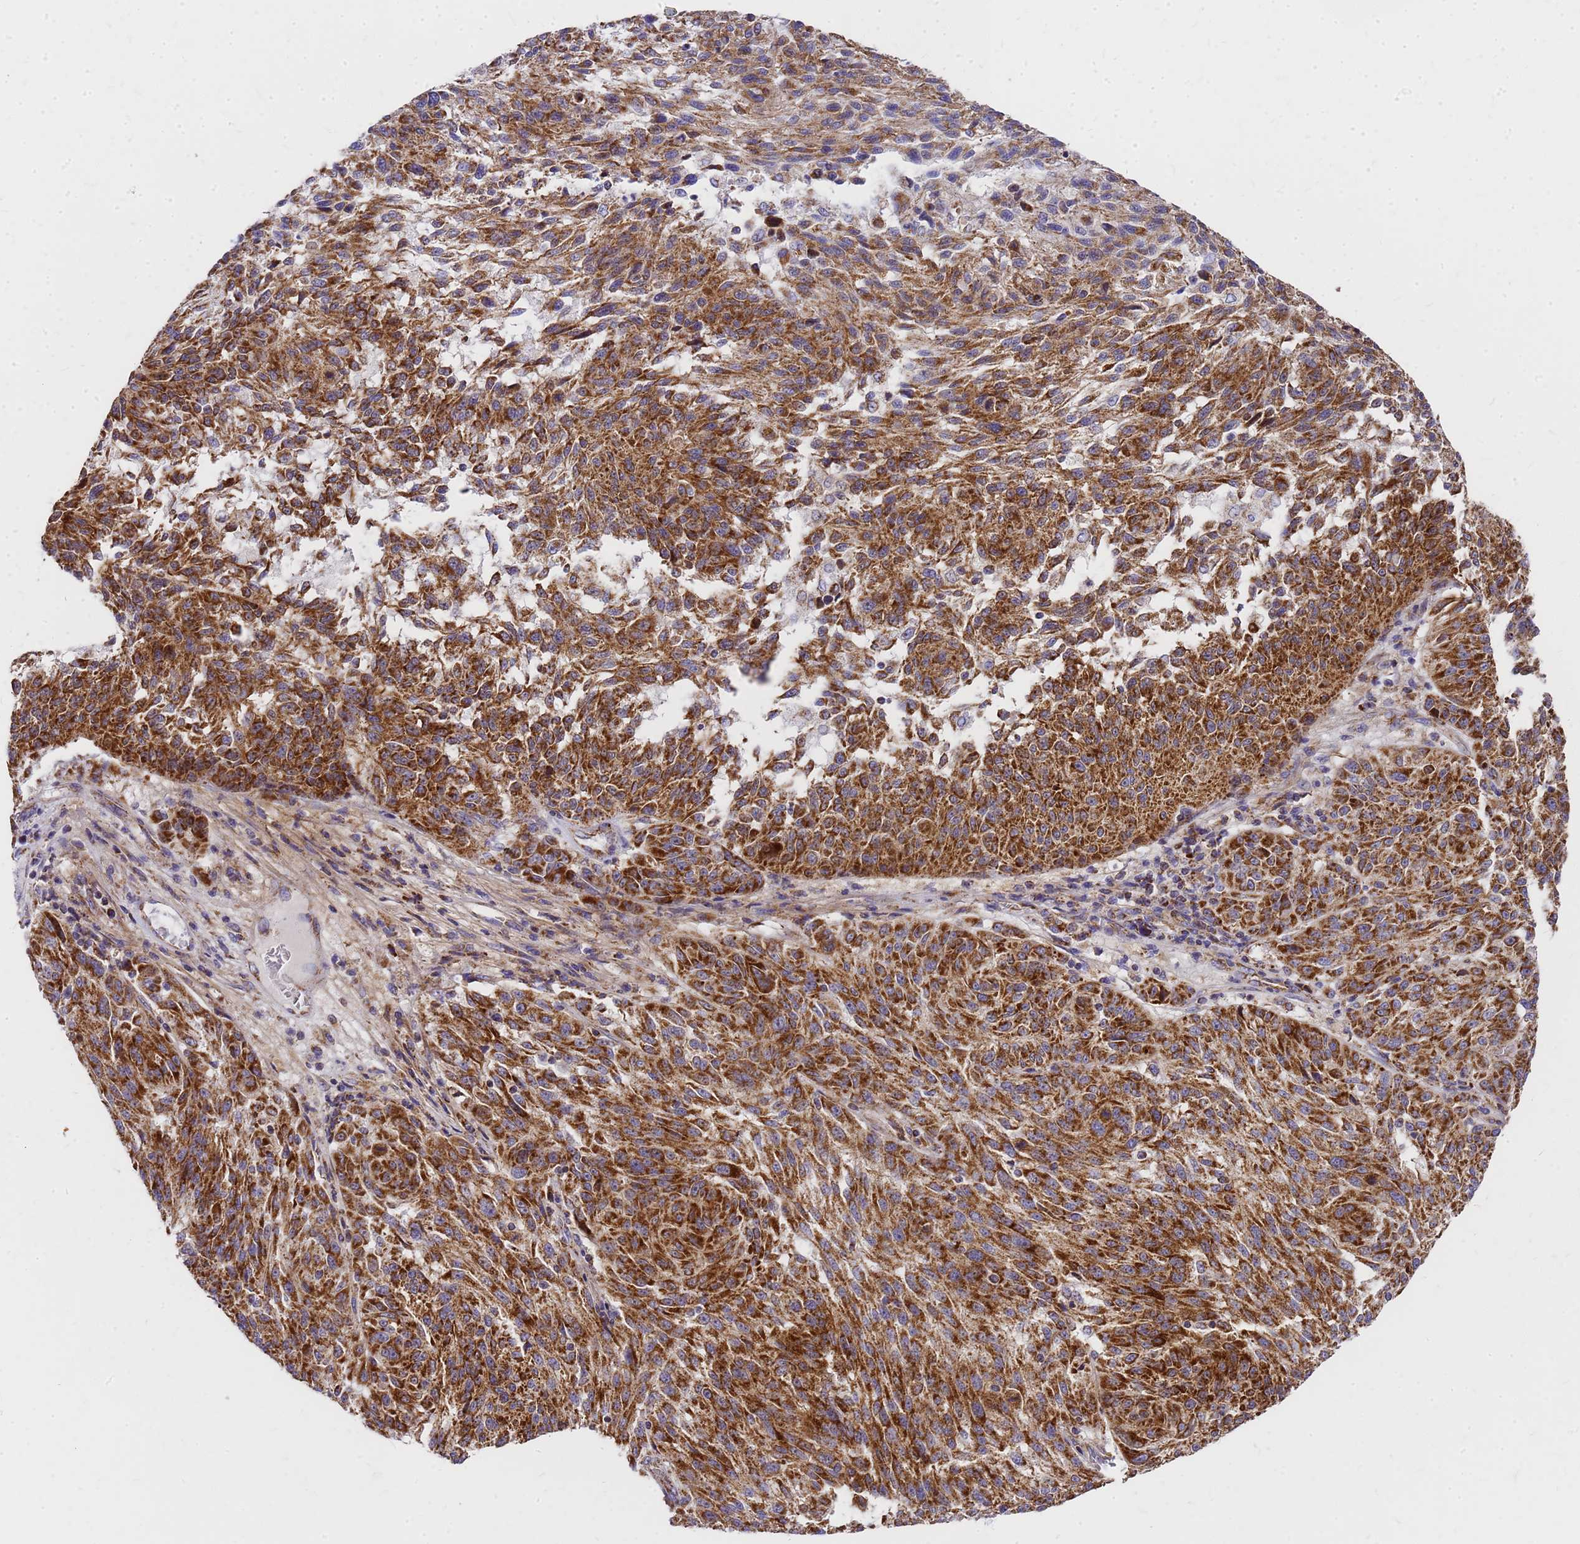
{"staining": {"intensity": "strong", "quantity": ">75%", "location": "cytoplasmic/membranous"}, "tissue": "melanoma", "cell_type": "Tumor cells", "image_type": "cancer", "snomed": [{"axis": "morphology", "description": "Malignant melanoma, NOS"}, {"axis": "topography", "description": "Skin"}], "caption": "A high-resolution image shows immunohistochemistry (IHC) staining of malignant melanoma, which displays strong cytoplasmic/membranous staining in about >75% of tumor cells.", "gene": "MRPS26", "patient": {"sex": "male", "age": 53}}